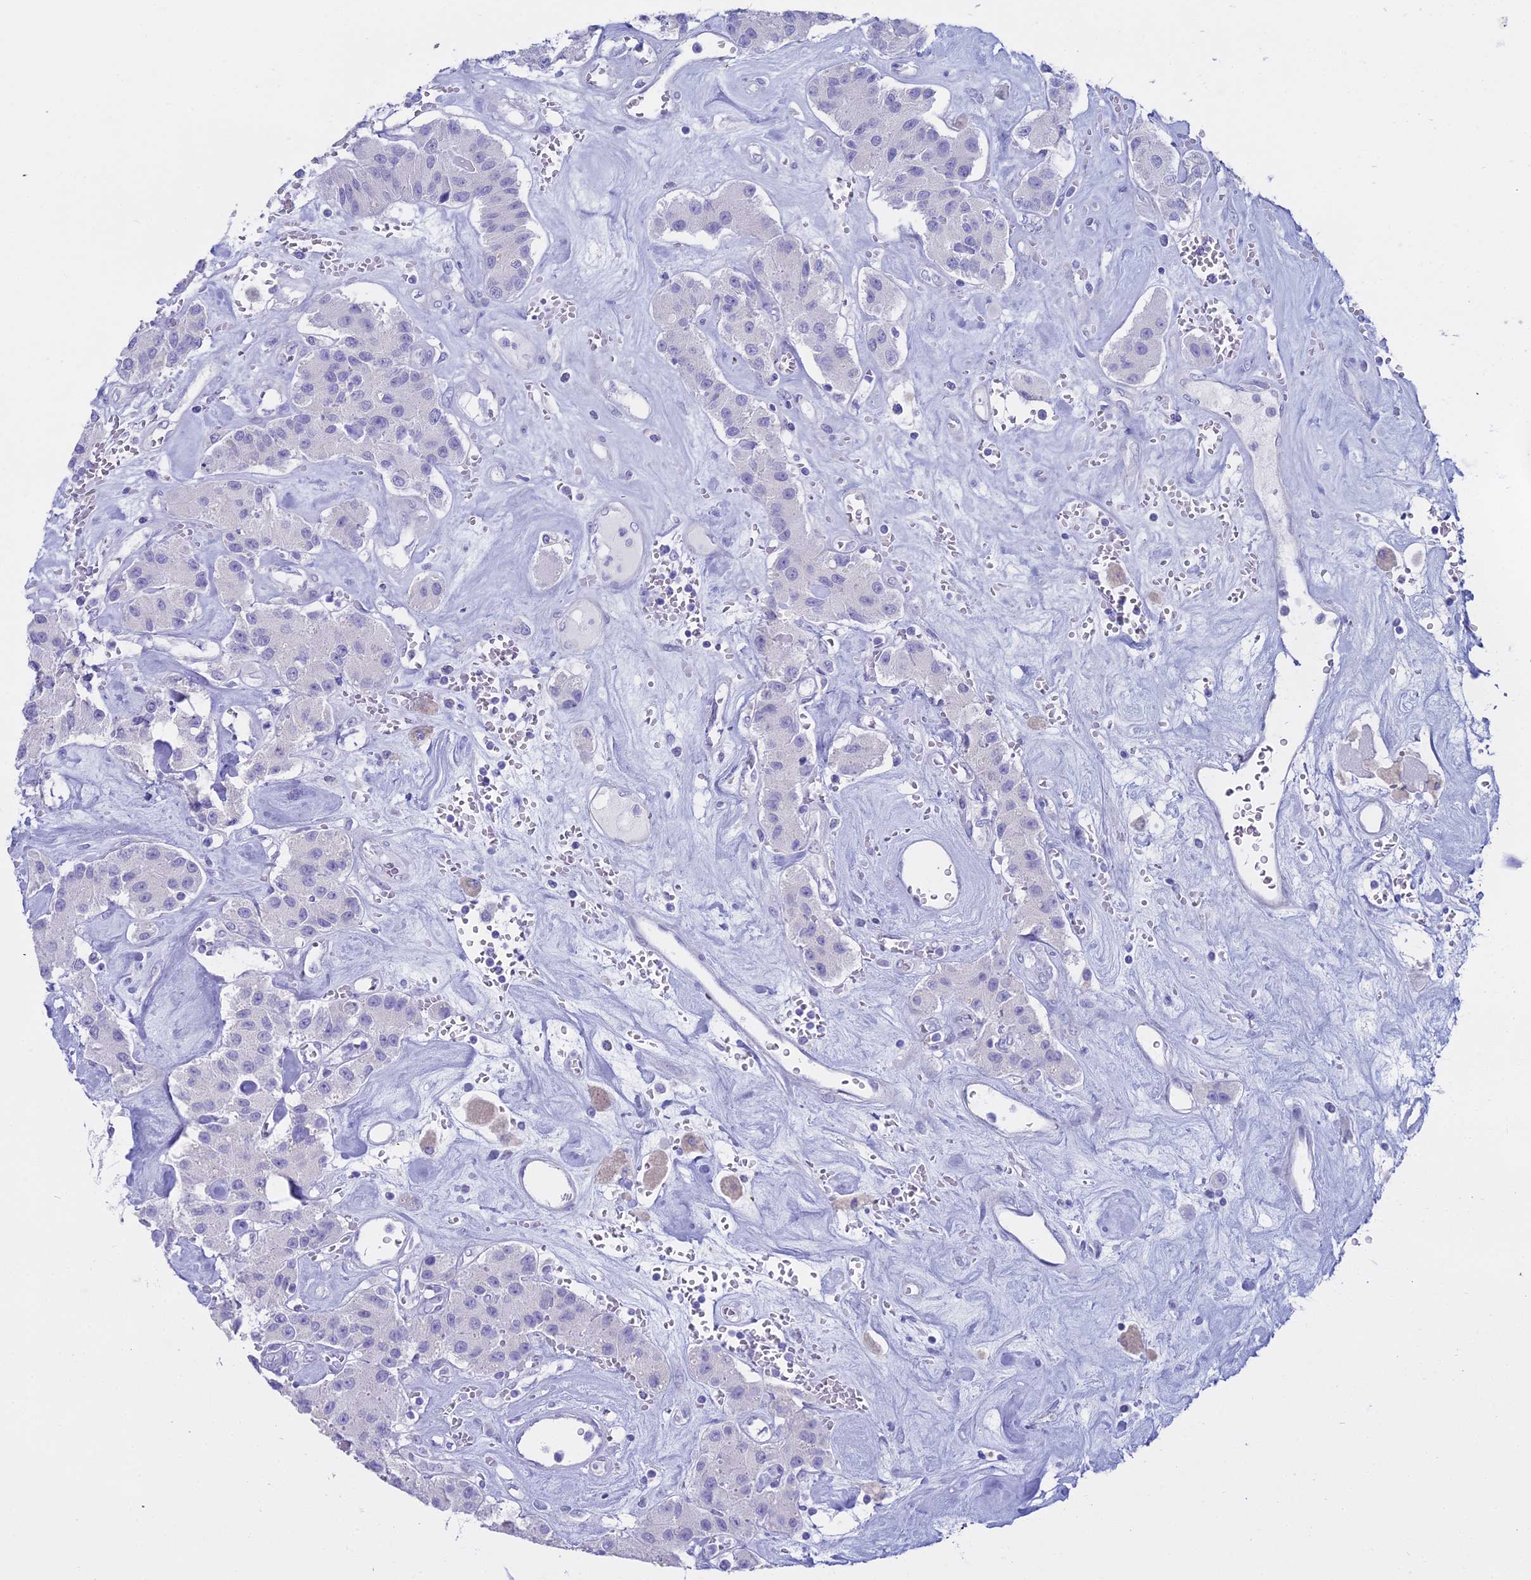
{"staining": {"intensity": "negative", "quantity": "none", "location": "none"}, "tissue": "carcinoid", "cell_type": "Tumor cells", "image_type": "cancer", "snomed": [{"axis": "morphology", "description": "Carcinoid, malignant, NOS"}, {"axis": "topography", "description": "Pancreas"}], "caption": "This is an immunohistochemistry photomicrograph of carcinoid. There is no expression in tumor cells.", "gene": "ALPP", "patient": {"sex": "male", "age": 41}}